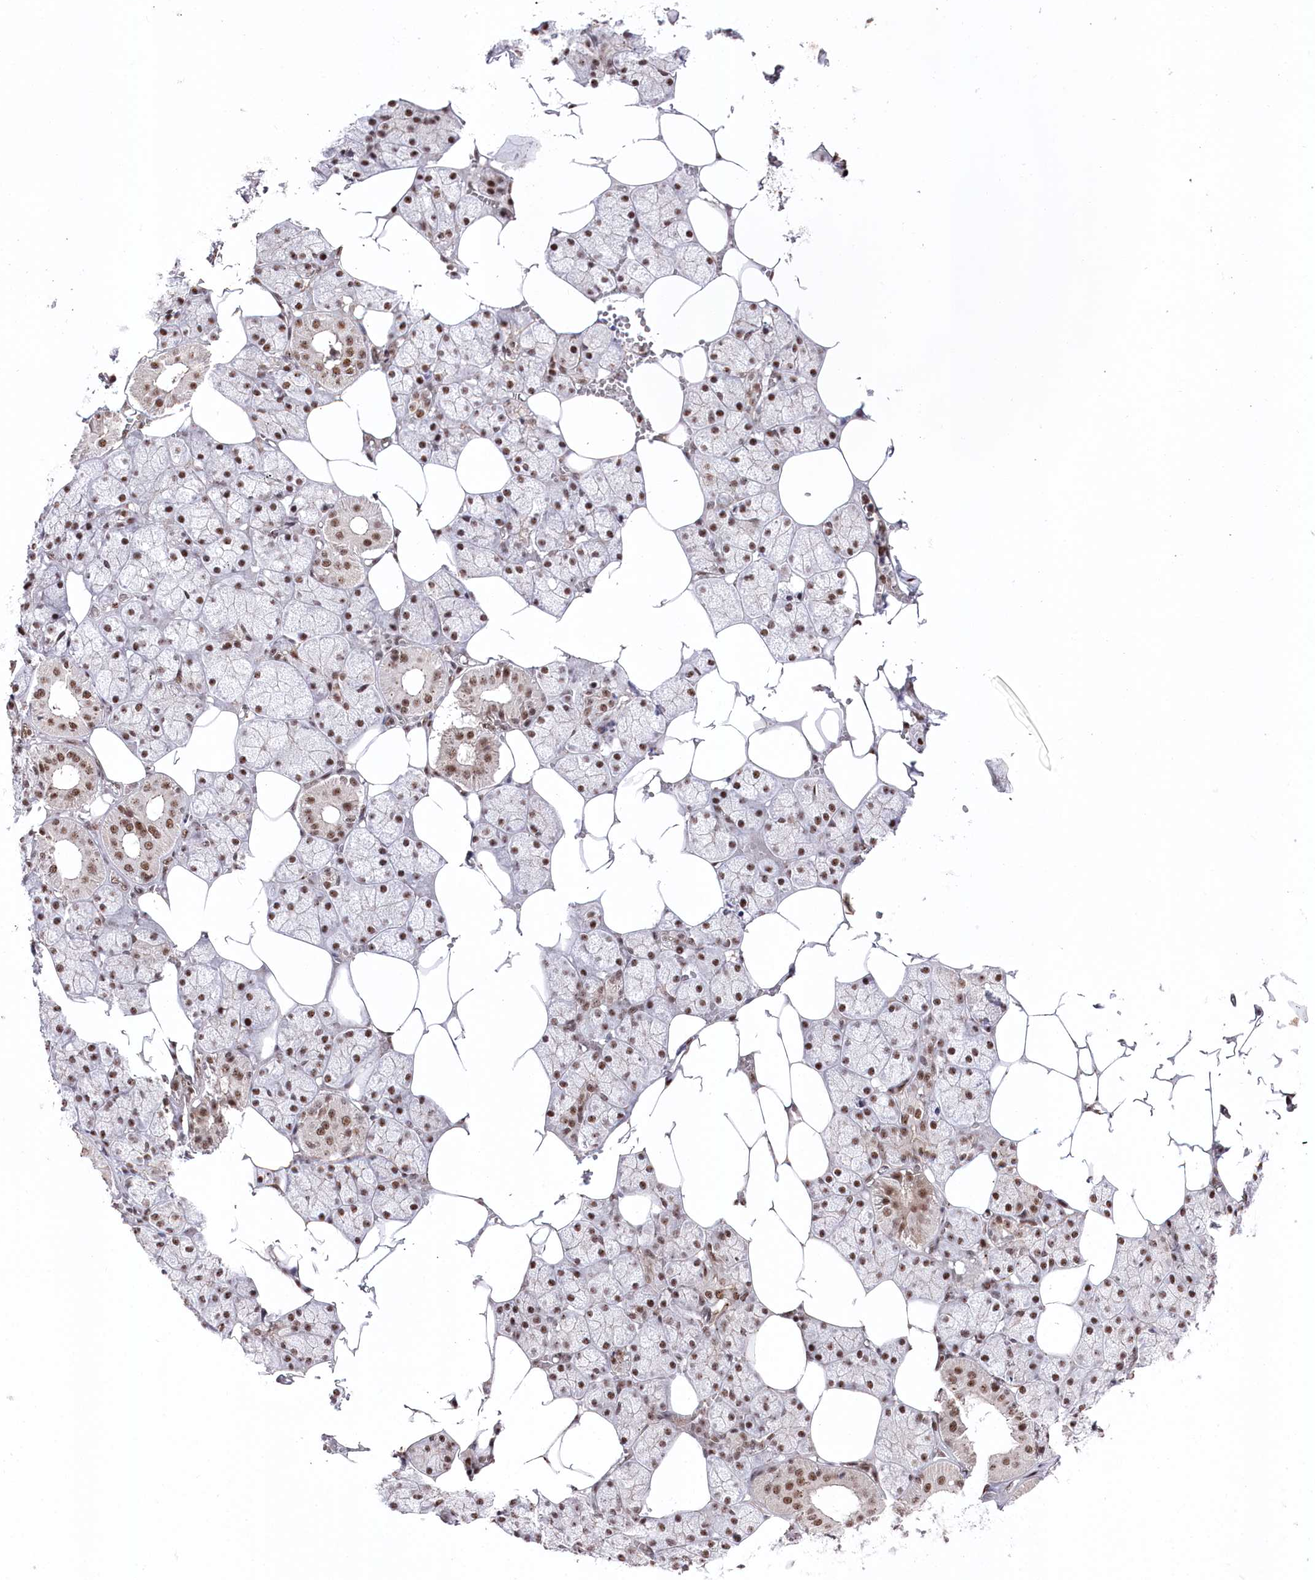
{"staining": {"intensity": "moderate", "quantity": ">75%", "location": "nuclear"}, "tissue": "salivary gland", "cell_type": "Glandular cells", "image_type": "normal", "snomed": [{"axis": "morphology", "description": "Normal tissue, NOS"}, {"axis": "topography", "description": "Salivary gland"}], "caption": "Salivary gland stained with DAB IHC demonstrates medium levels of moderate nuclear staining in about >75% of glandular cells. (IHC, brightfield microscopy, high magnification).", "gene": "POLR2H", "patient": {"sex": "male", "age": 62}}